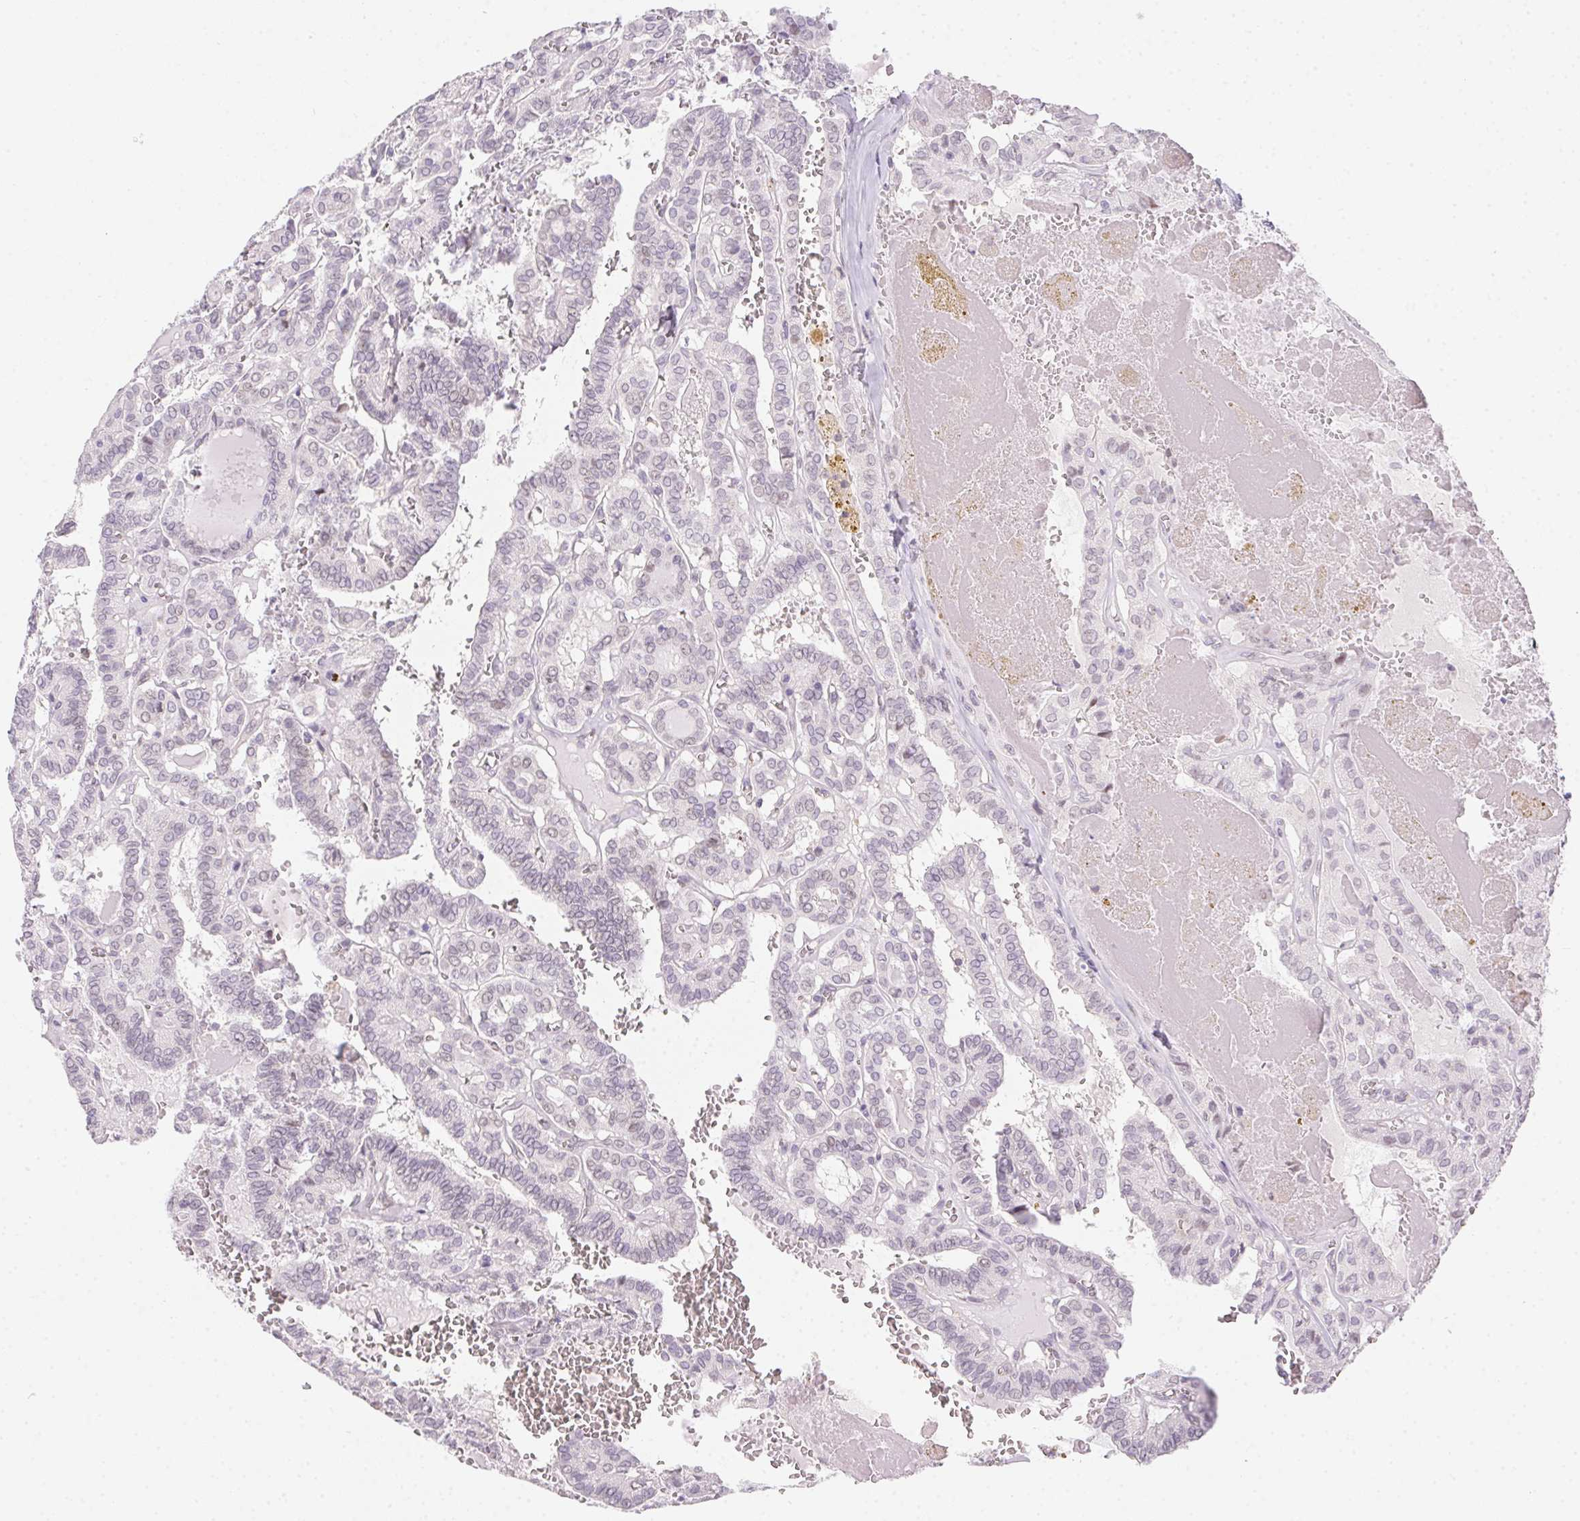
{"staining": {"intensity": "weak", "quantity": "<25%", "location": "nuclear"}, "tissue": "thyroid cancer", "cell_type": "Tumor cells", "image_type": "cancer", "snomed": [{"axis": "morphology", "description": "Papillary adenocarcinoma, NOS"}, {"axis": "topography", "description": "Thyroid gland"}], "caption": "Immunohistochemistry (IHC) histopathology image of neoplastic tissue: human thyroid papillary adenocarcinoma stained with DAB (3,3'-diaminobenzidine) displays no significant protein positivity in tumor cells.", "gene": "MORC1", "patient": {"sex": "female", "age": 21}}